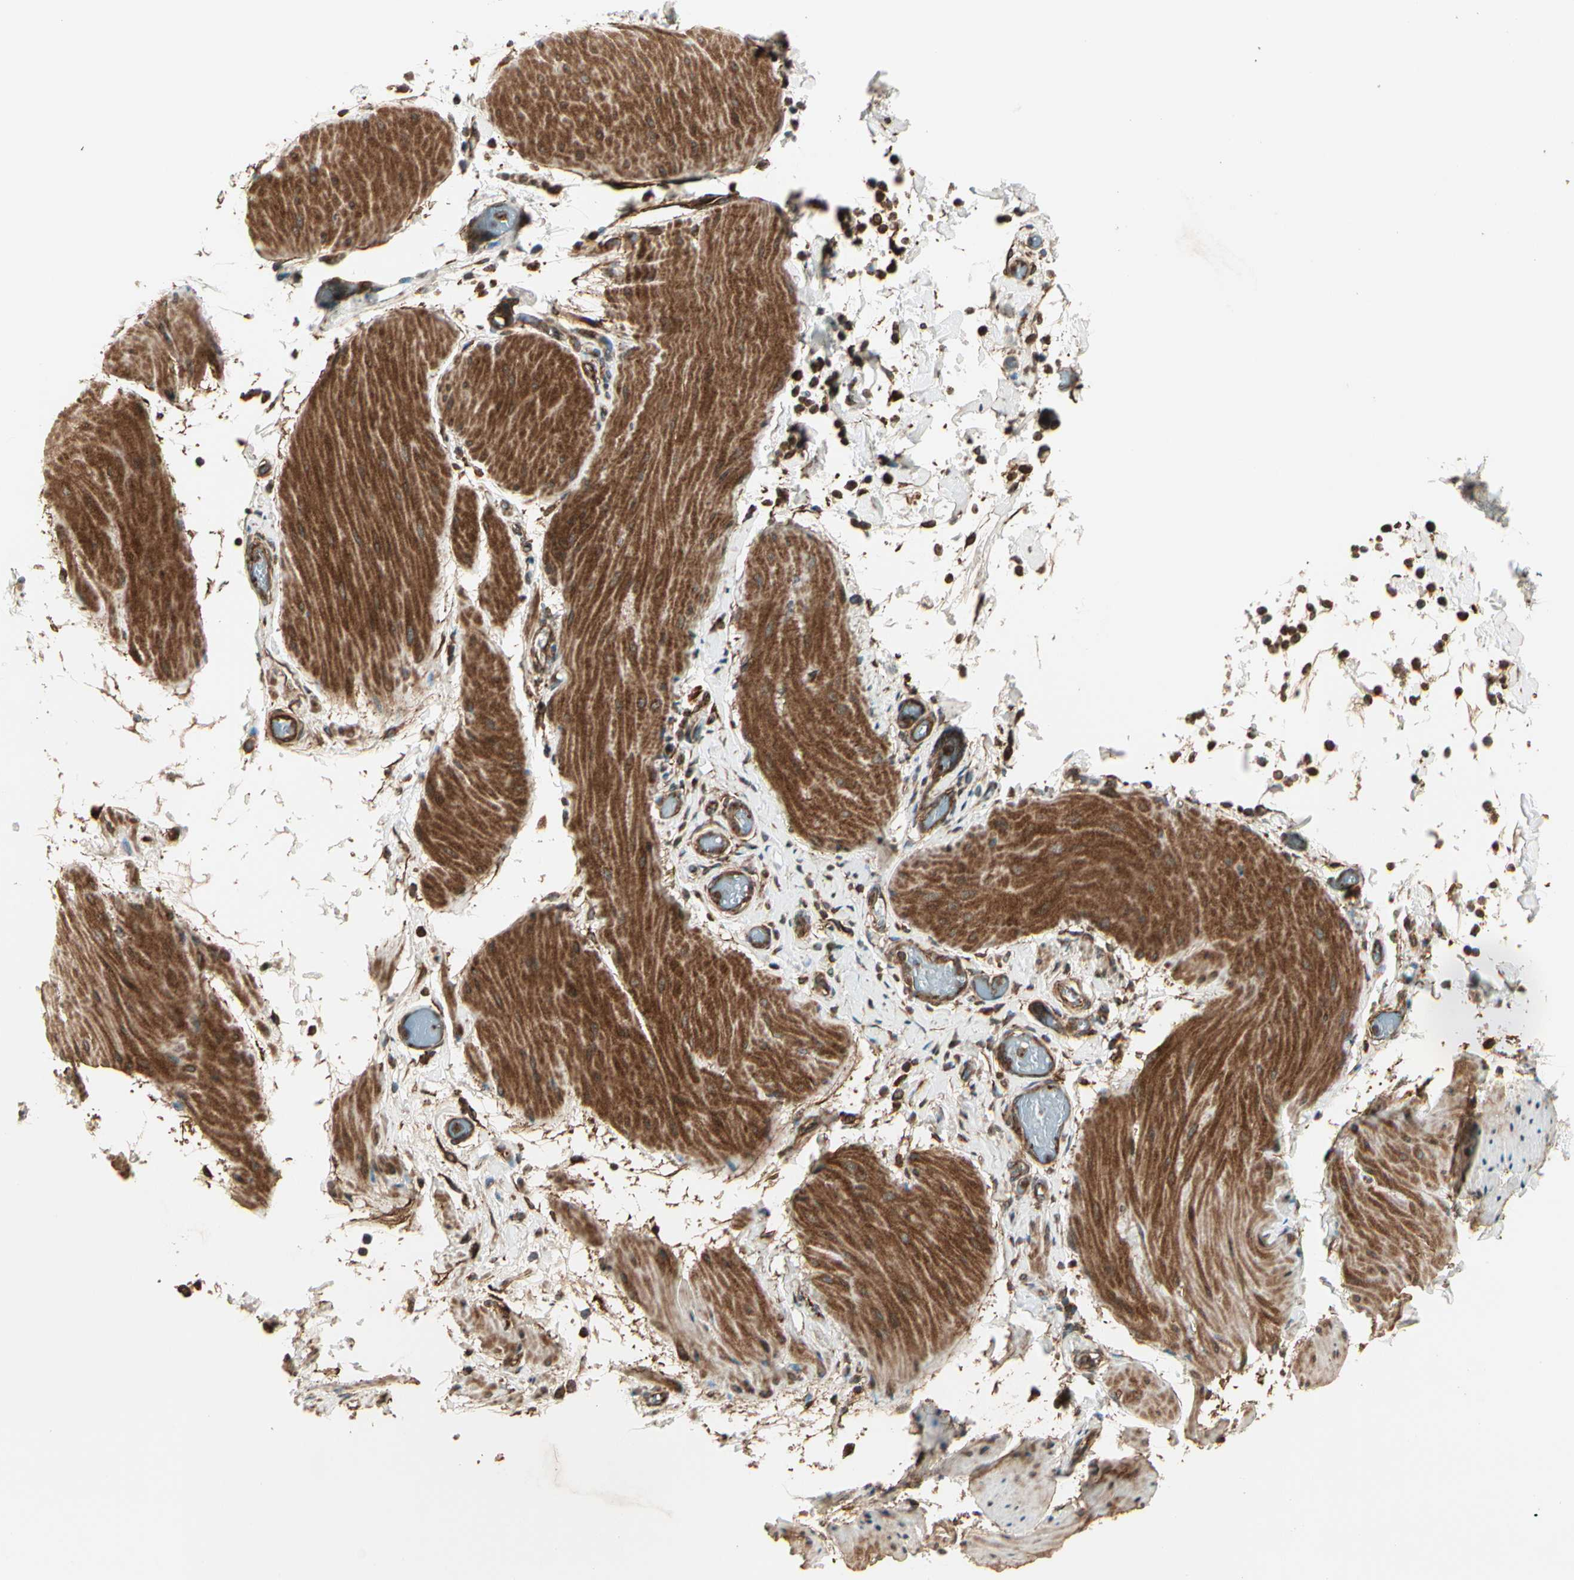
{"staining": {"intensity": "strong", "quantity": "25%-75%", "location": "cytoplasmic/membranous"}, "tissue": "smooth muscle", "cell_type": "Smooth muscle cells", "image_type": "normal", "snomed": [{"axis": "morphology", "description": "Normal tissue, NOS"}, {"axis": "topography", "description": "Smooth muscle"}, {"axis": "topography", "description": "Colon"}], "caption": "The photomicrograph demonstrates a brown stain indicating the presence of a protein in the cytoplasmic/membranous of smooth muscle cells in smooth muscle. (DAB IHC with brightfield microscopy, high magnification).", "gene": "FKBP15", "patient": {"sex": "male", "age": 67}}